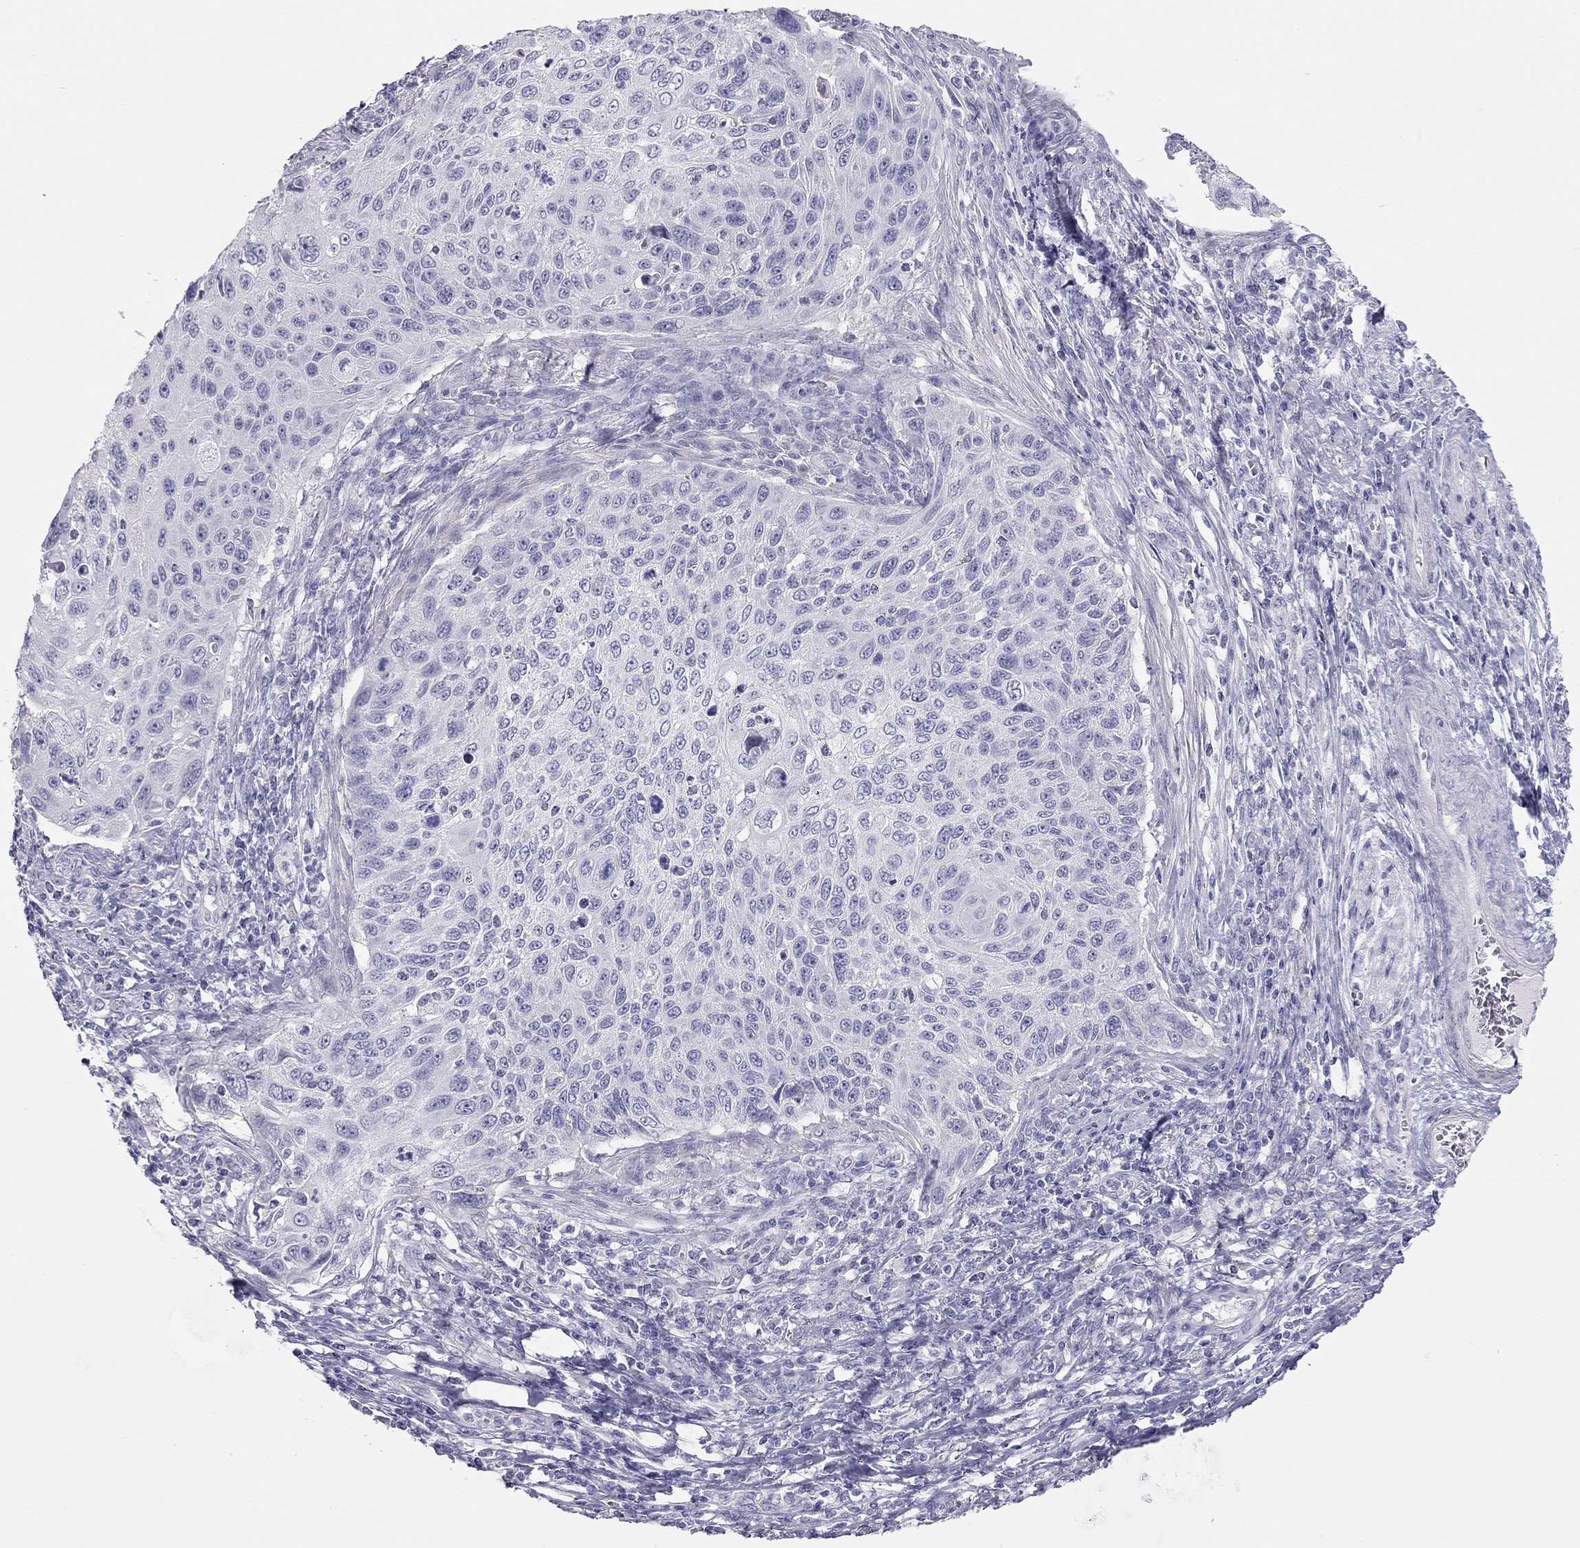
{"staining": {"intensity": "negative", "quantity": "none", "location": "none"}, "tissue": "cervical cancer", "cell_type": "Tumor cells", "image_type": "cancer", "snomed": [{"axis": "morphology", "description": "Squamous cell carcinoma, NOS"}, {"axis": "topography", "description": "Cervix"}], "caption": "Protein analysis of cervical squamous cell carcinoma displays no significant positivity in tumor cells. Brightfield microscopy of immunohistochemistry (IHC) stained with DAB (brown) and hematoxylin (blue), captured at high magnification.", "gene": "SPATA12", "patient": {"sex": "female", "age": 70}}